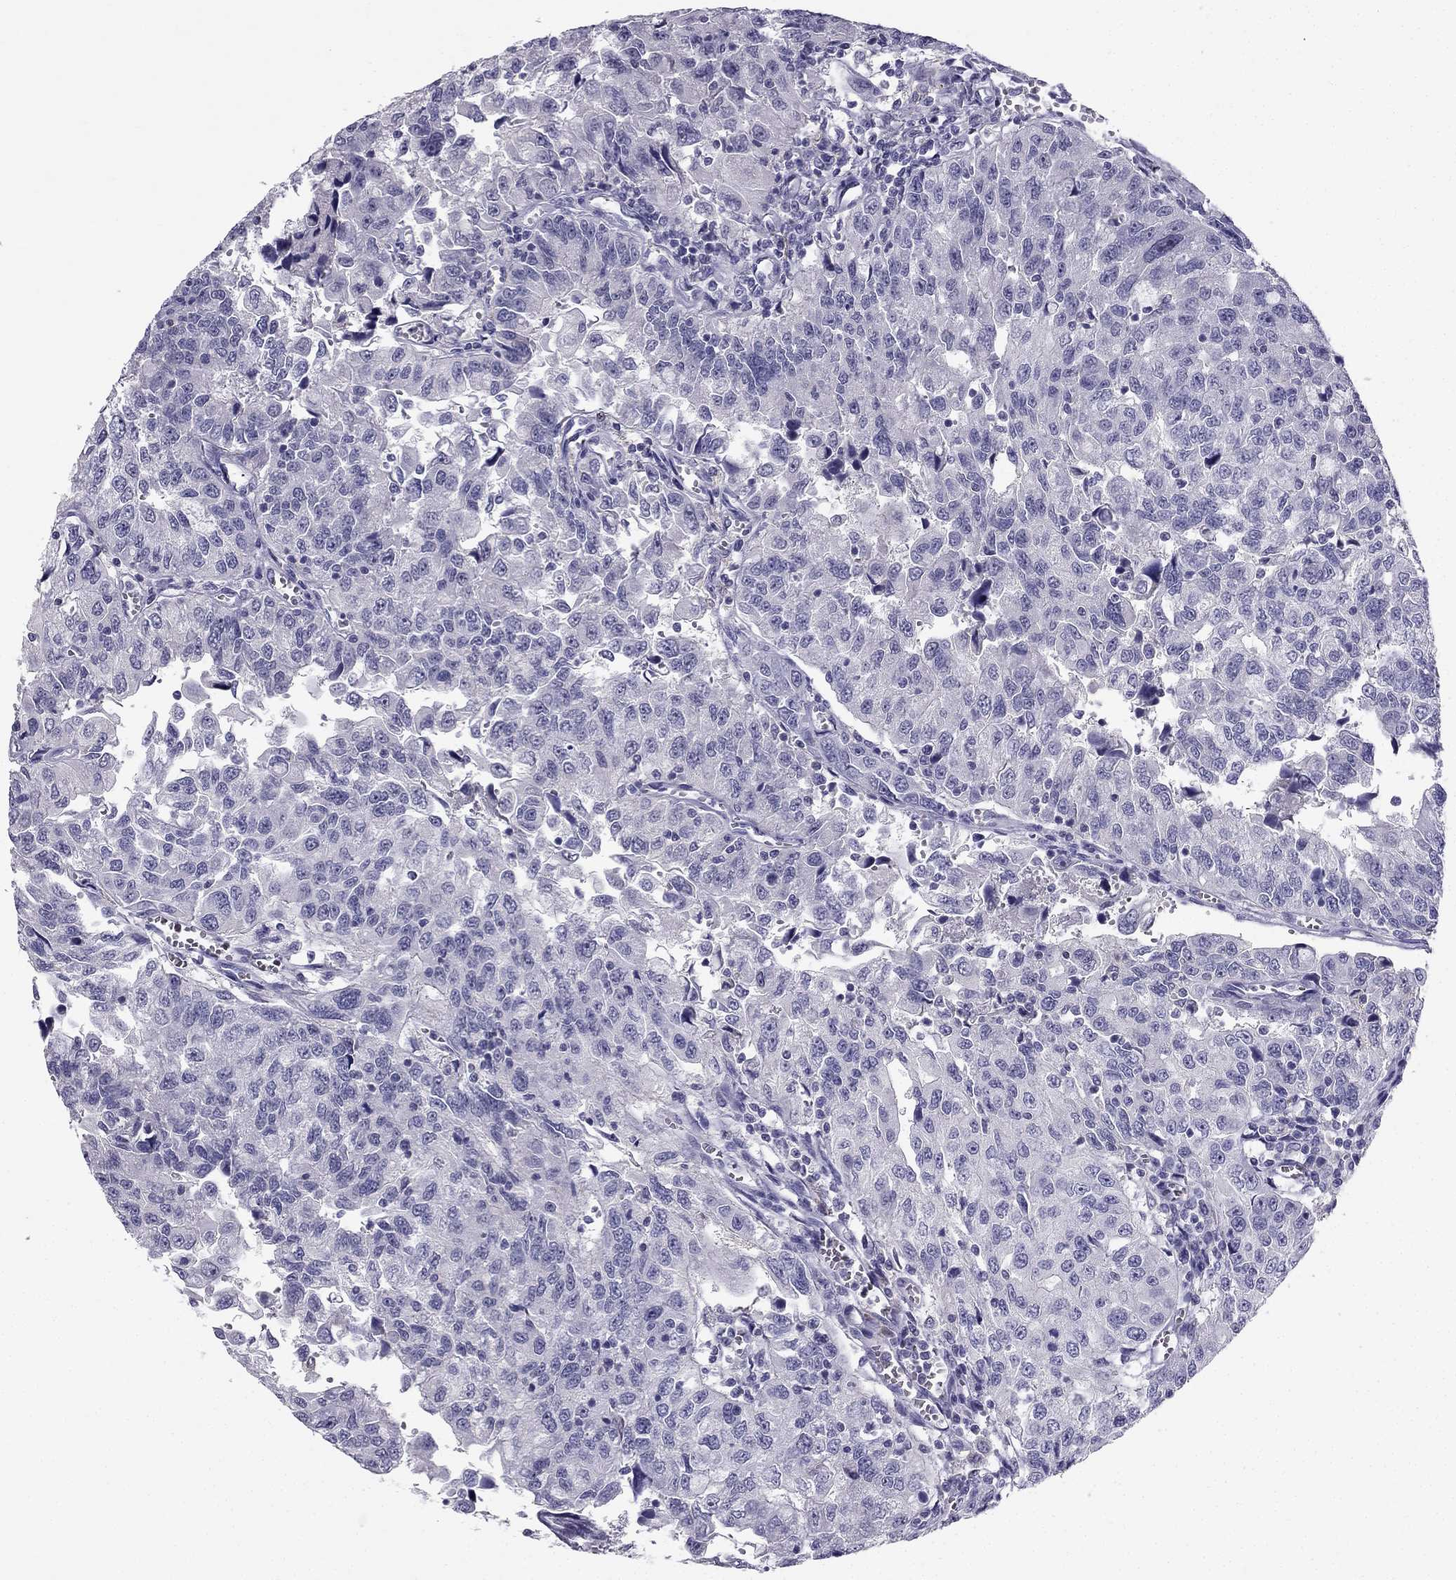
{"staining": {"intensity": "negative", "quantity": "none", "location": "none"}, "tissue": "urothelial cancer", "cell_type": "Tumor cells", "image_type": "cancer", "snomed": [{"axis": "morphology", "description": "Urothelial carcinoma, NOS"}, {"axis": "morphology", "description": "Urothelial carcinoma, High grade"}, {"axis": "topography", "description": "Urinary bladder"}], "caption": "IHC micrograph of human transitional cell carcinoma stained for a protein (brown), which reveals no expression in tumor cells. Brightfield microscopy of immunohistochemistry (IHC) stained with DAB (brown) and hematoxylin (blue), captured at high magnification.", "gene": "LMTK3", "patient": {"sex": "female", "age": 73}}